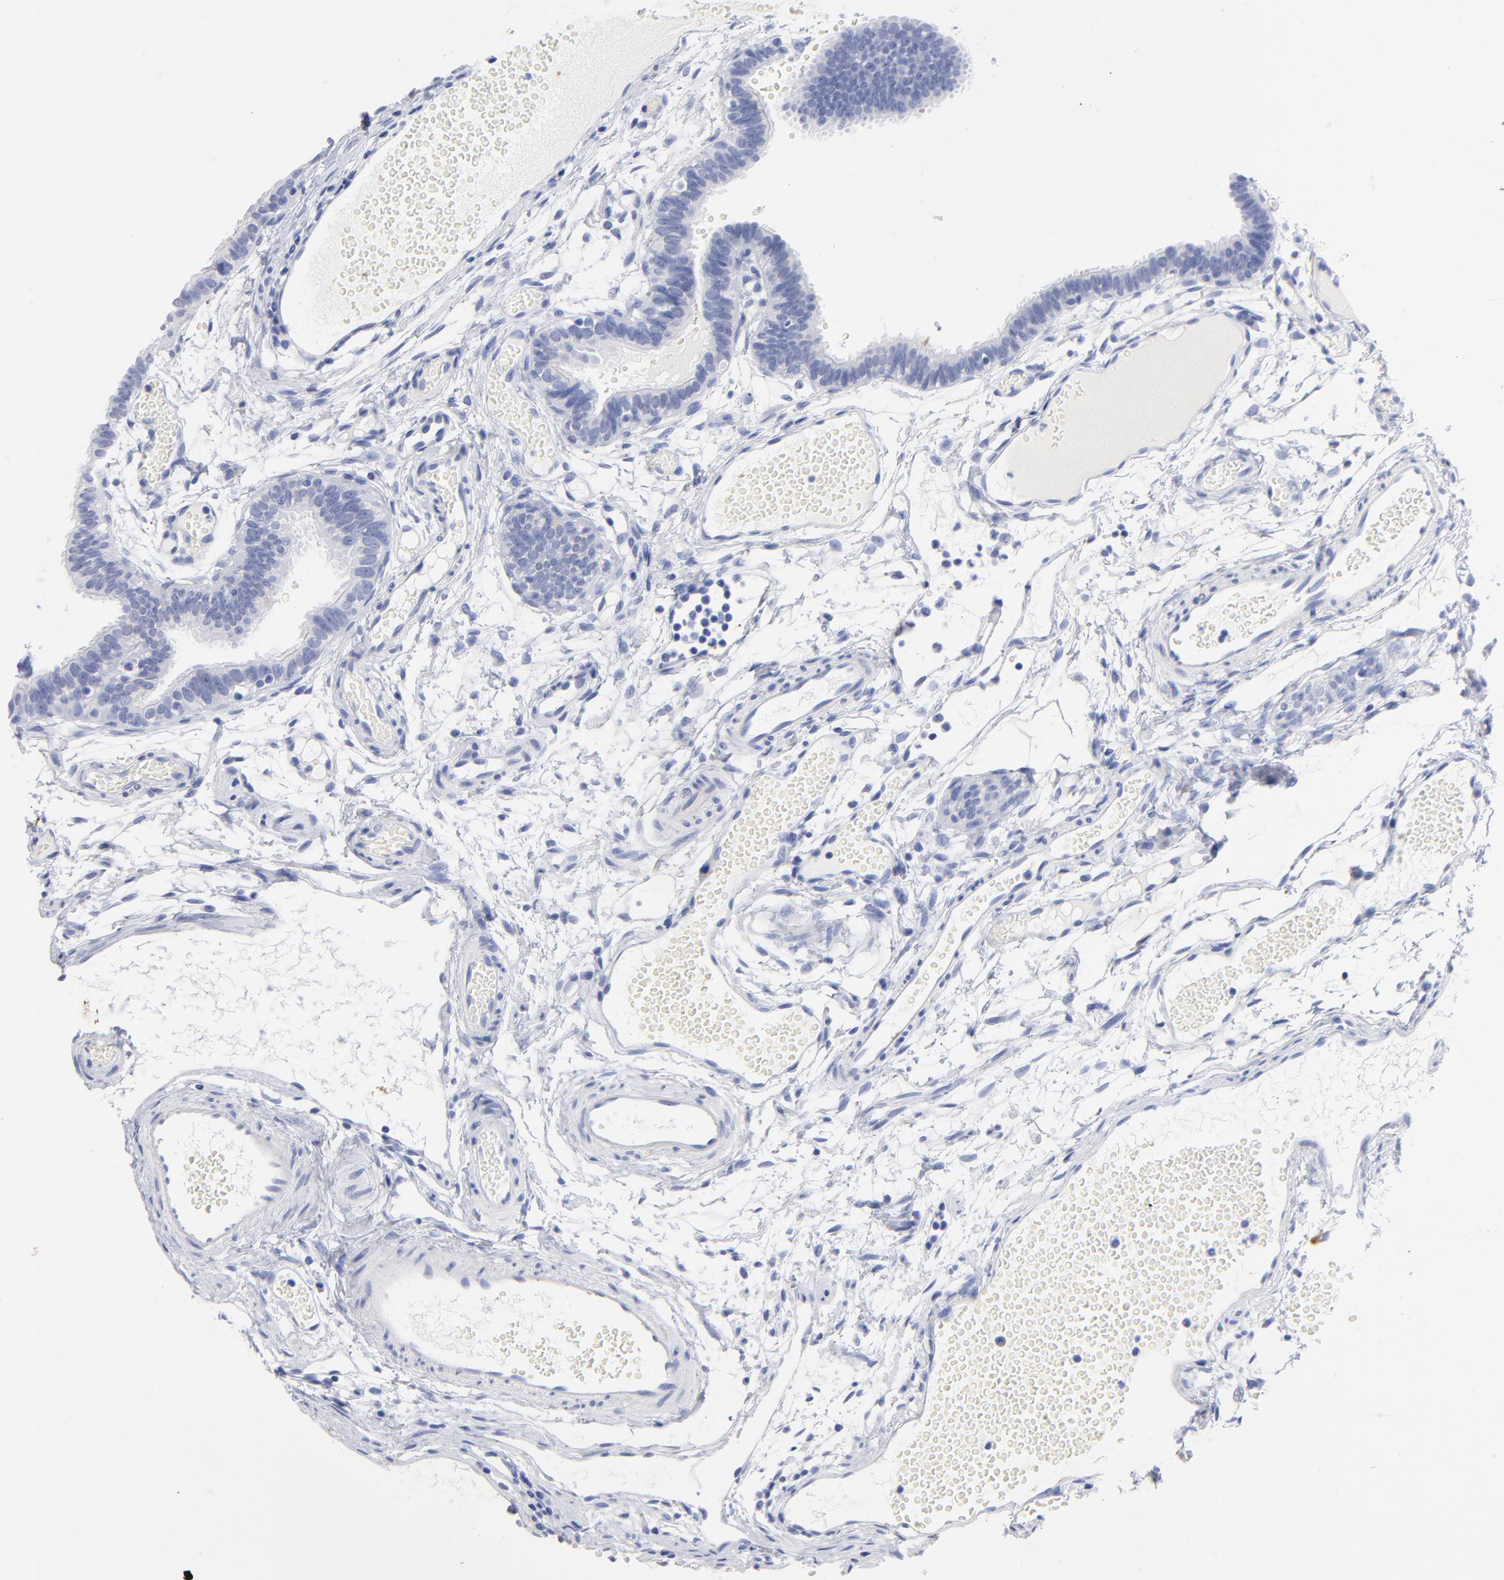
{"staining": {"intensity": "negative", "quantity": "none", "location": "none"}, "tissue": "fallopian tube", "cell_type": "Glandular cells", "image_type": "normal", "snomed": [{"axis": "morphology", "description": "Normal tissue, NOS"}, {"axis": "topography", "description": "Fallopian tube"}], "caption": "IHC of benign fallopian tube exhibits no staining in glandular cells. (DAB (3,3'-diaminobenzidine) immunohistochemistry visualized using brightfield microscopy, high magnification).", "gene": "ACY1", "patient": {"sex": "female", "age": 29}}